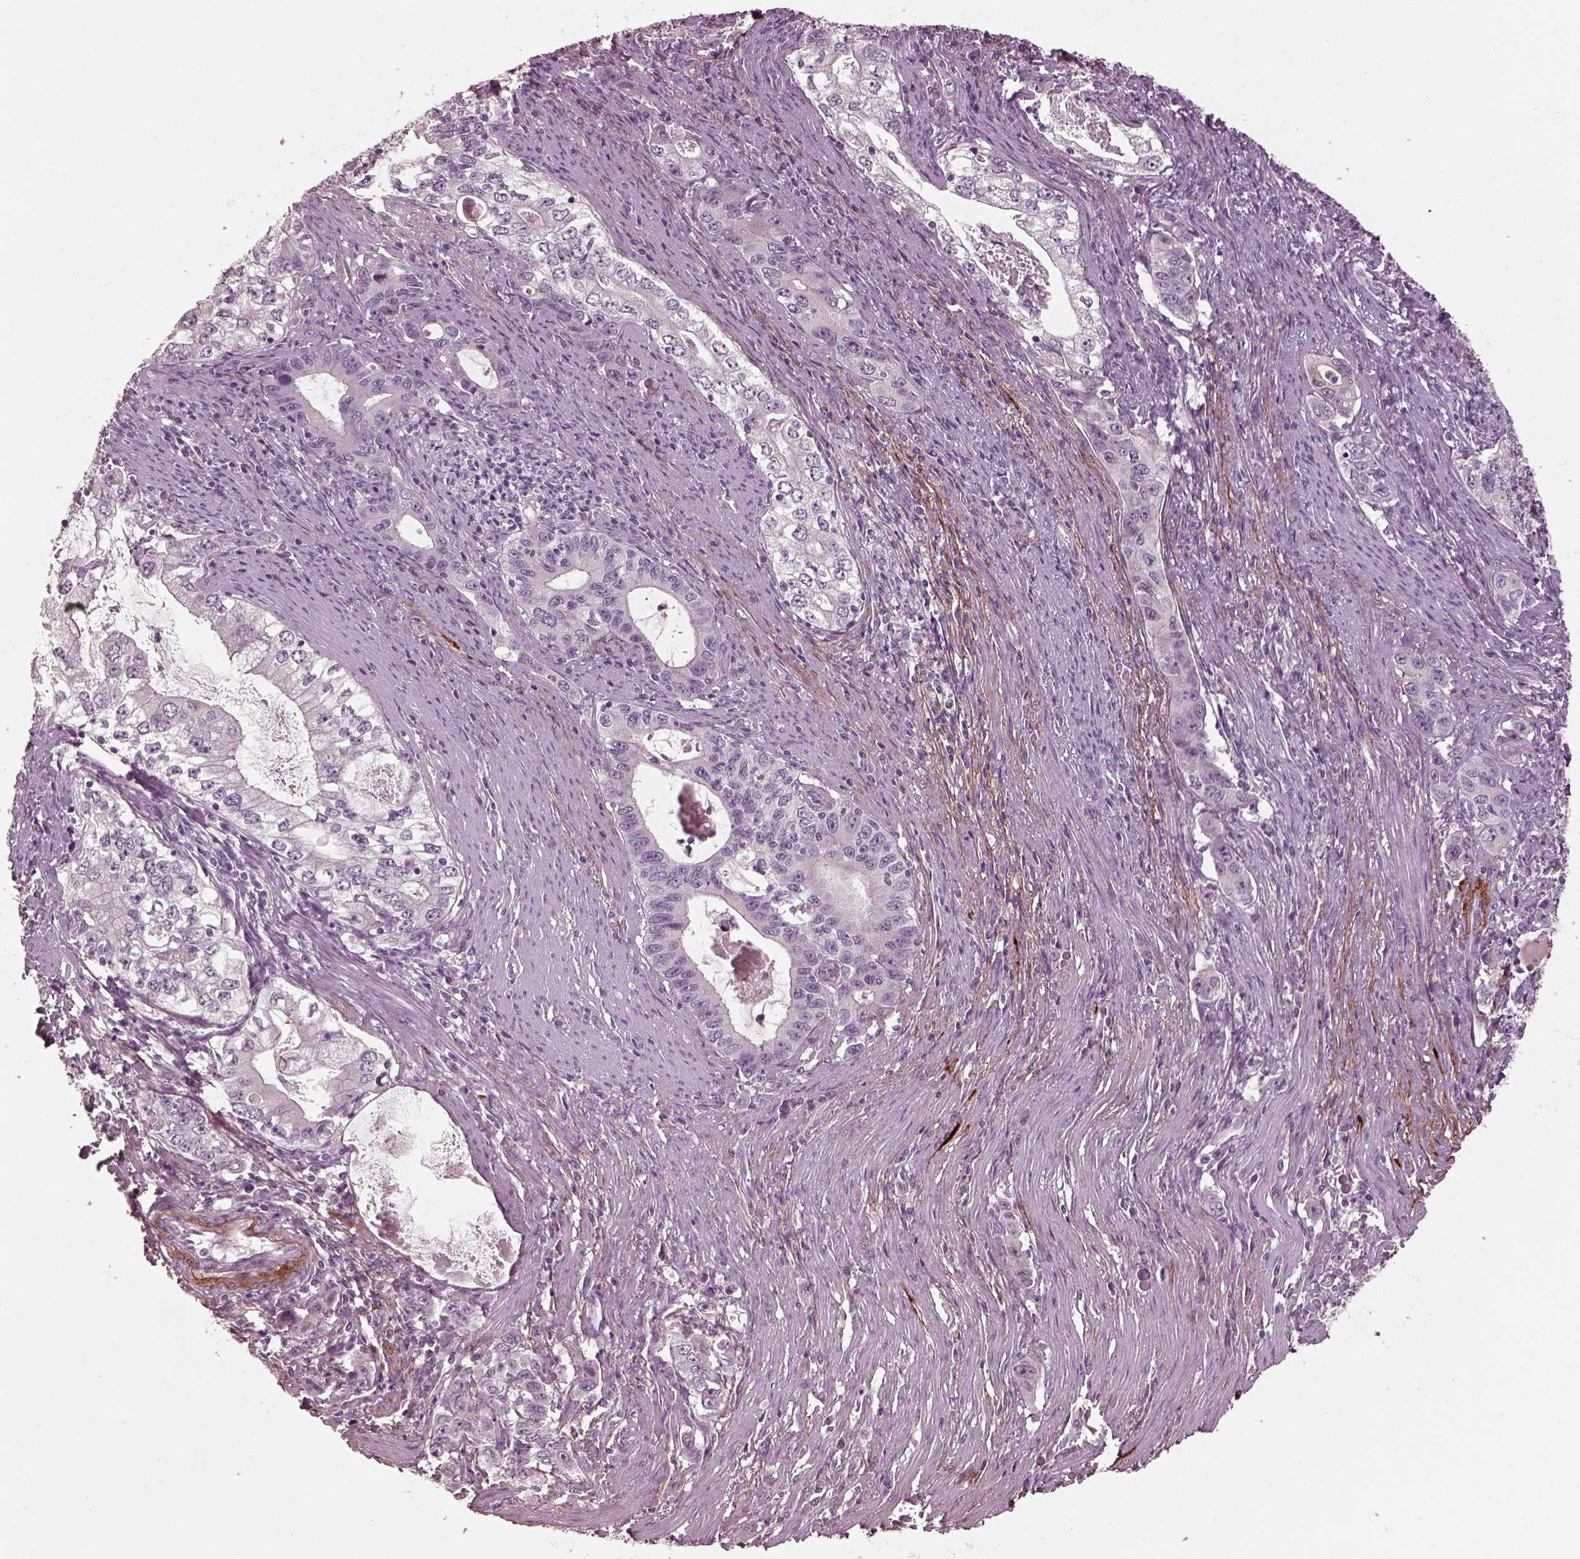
{"staining": {"intensity": "negative", "quantity": "none", "location": "none"}, "tissue": "stomach cancer", "cell_type": "Tumor cells", "image_type": "cancer", "snomed": [{"axis": "morphology", "description": "Adenocarcinoma, NOS"}, {"axis": "topography", "description": "Stomach, lower"}], "caption": "An IHC micrograph of stomach cancer is shown. There is no staining in tumor cells of stomach cancer.", "gene": "EFEMP1", "patient": {"sex": "female", "age": 72}}